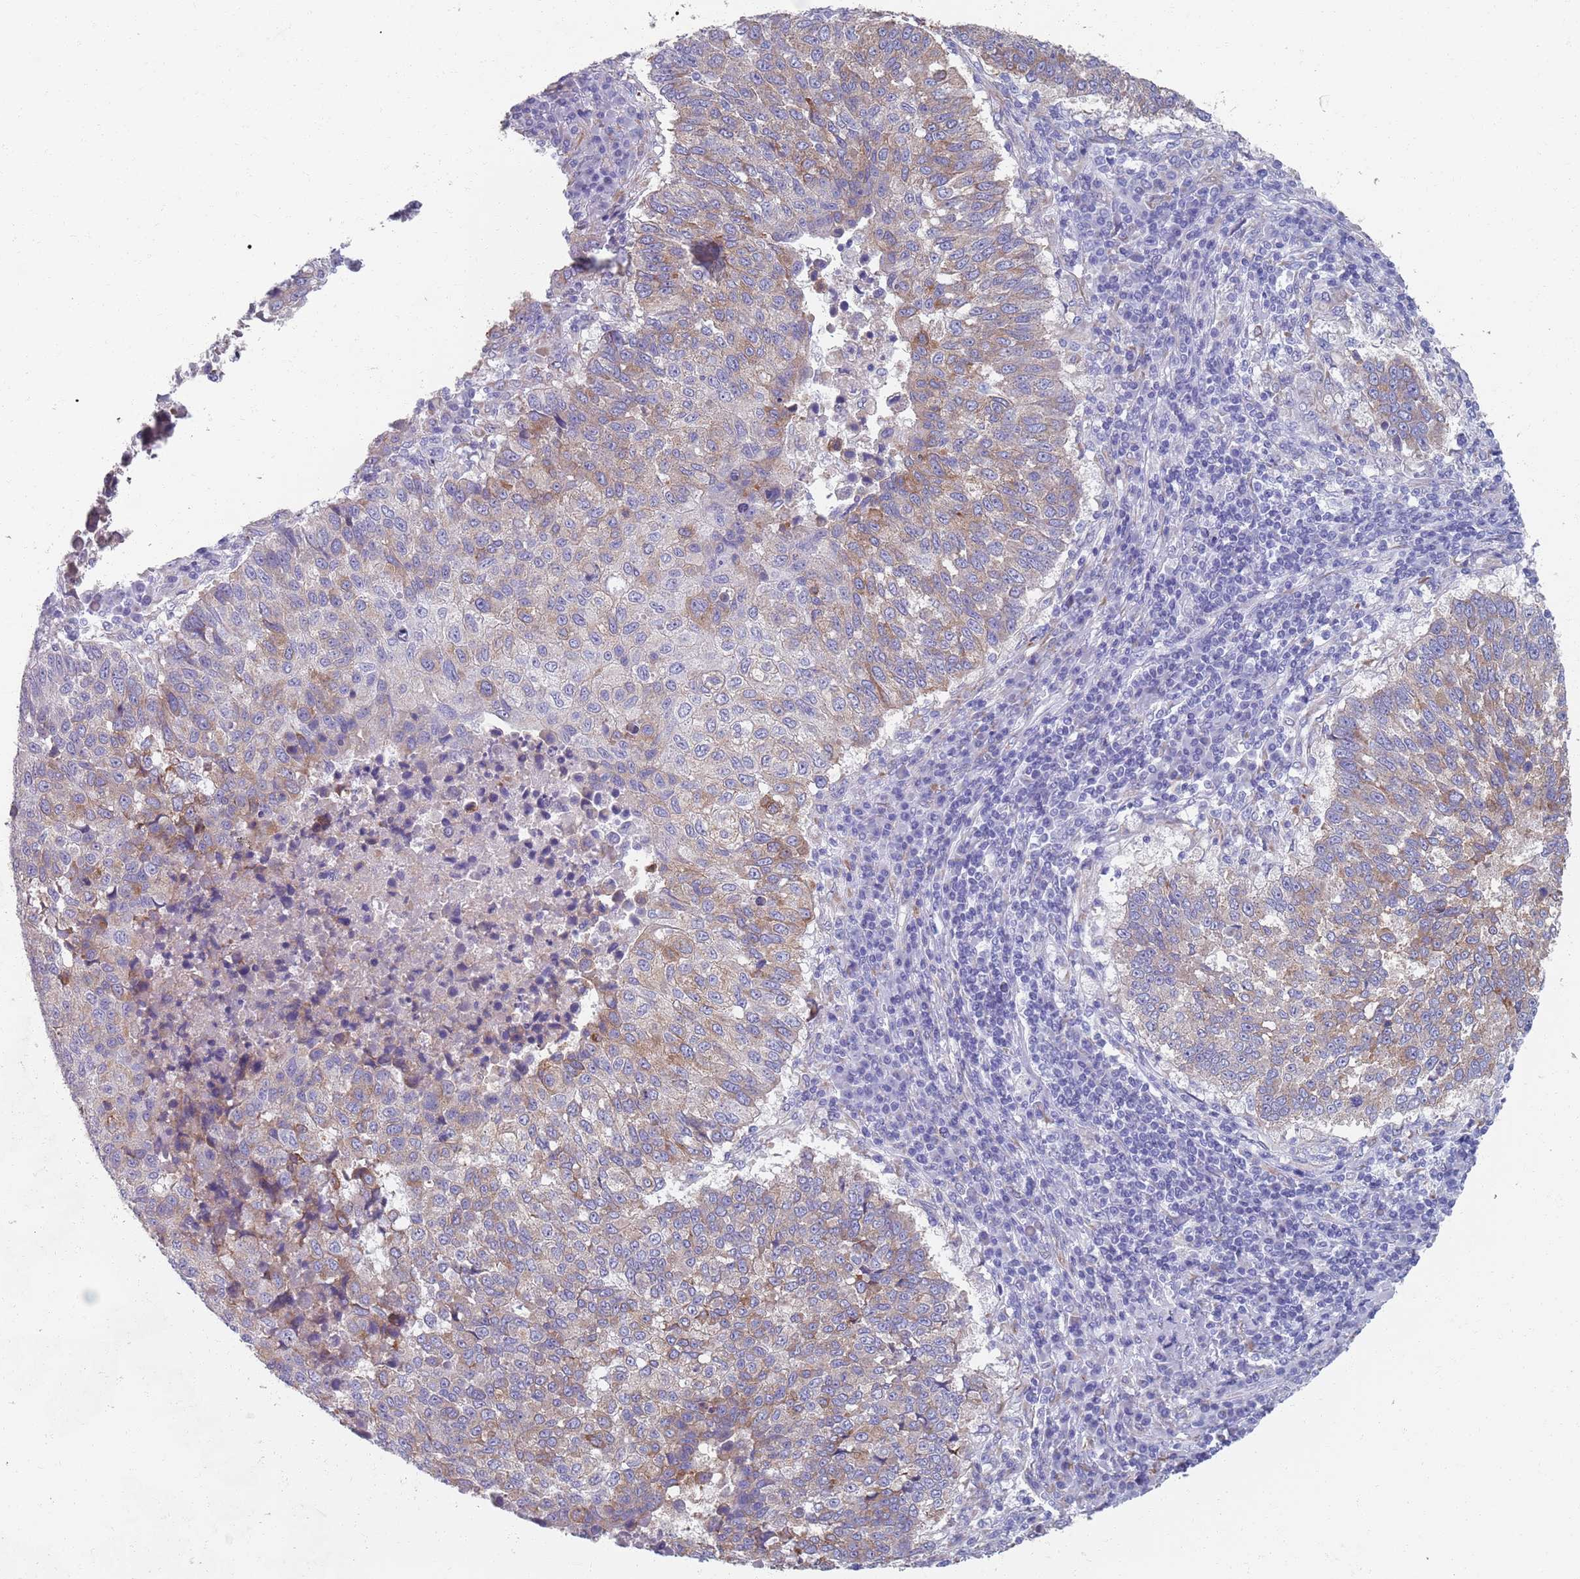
{"staining": {"intensity": "moderate", "quantity": "25%-75%", "location": "cytoplasmic/membranous"}, "tissue": "lung cancer", "cell_type": "Tumor cells", "image_type": "cancer", "snomed": [{"axis": "morphology", "description": "Squamous cell carcinoma, NOS"}, {"axis": "topography", "description": "Lung"}], "caption": "Immunohistochemical staining of squamous cell carcinoma (lung) demonstrates medium levels of moderate cytoplasmic/membranous protein staining in about 25%-75% of tumor cells. (Stains: DAB in brown, nuclei in blue, Microscopy: brightfield microscopy at high magnification).", "gene": "PLOD1", "patient": {"sex": "male", "age": 73}}